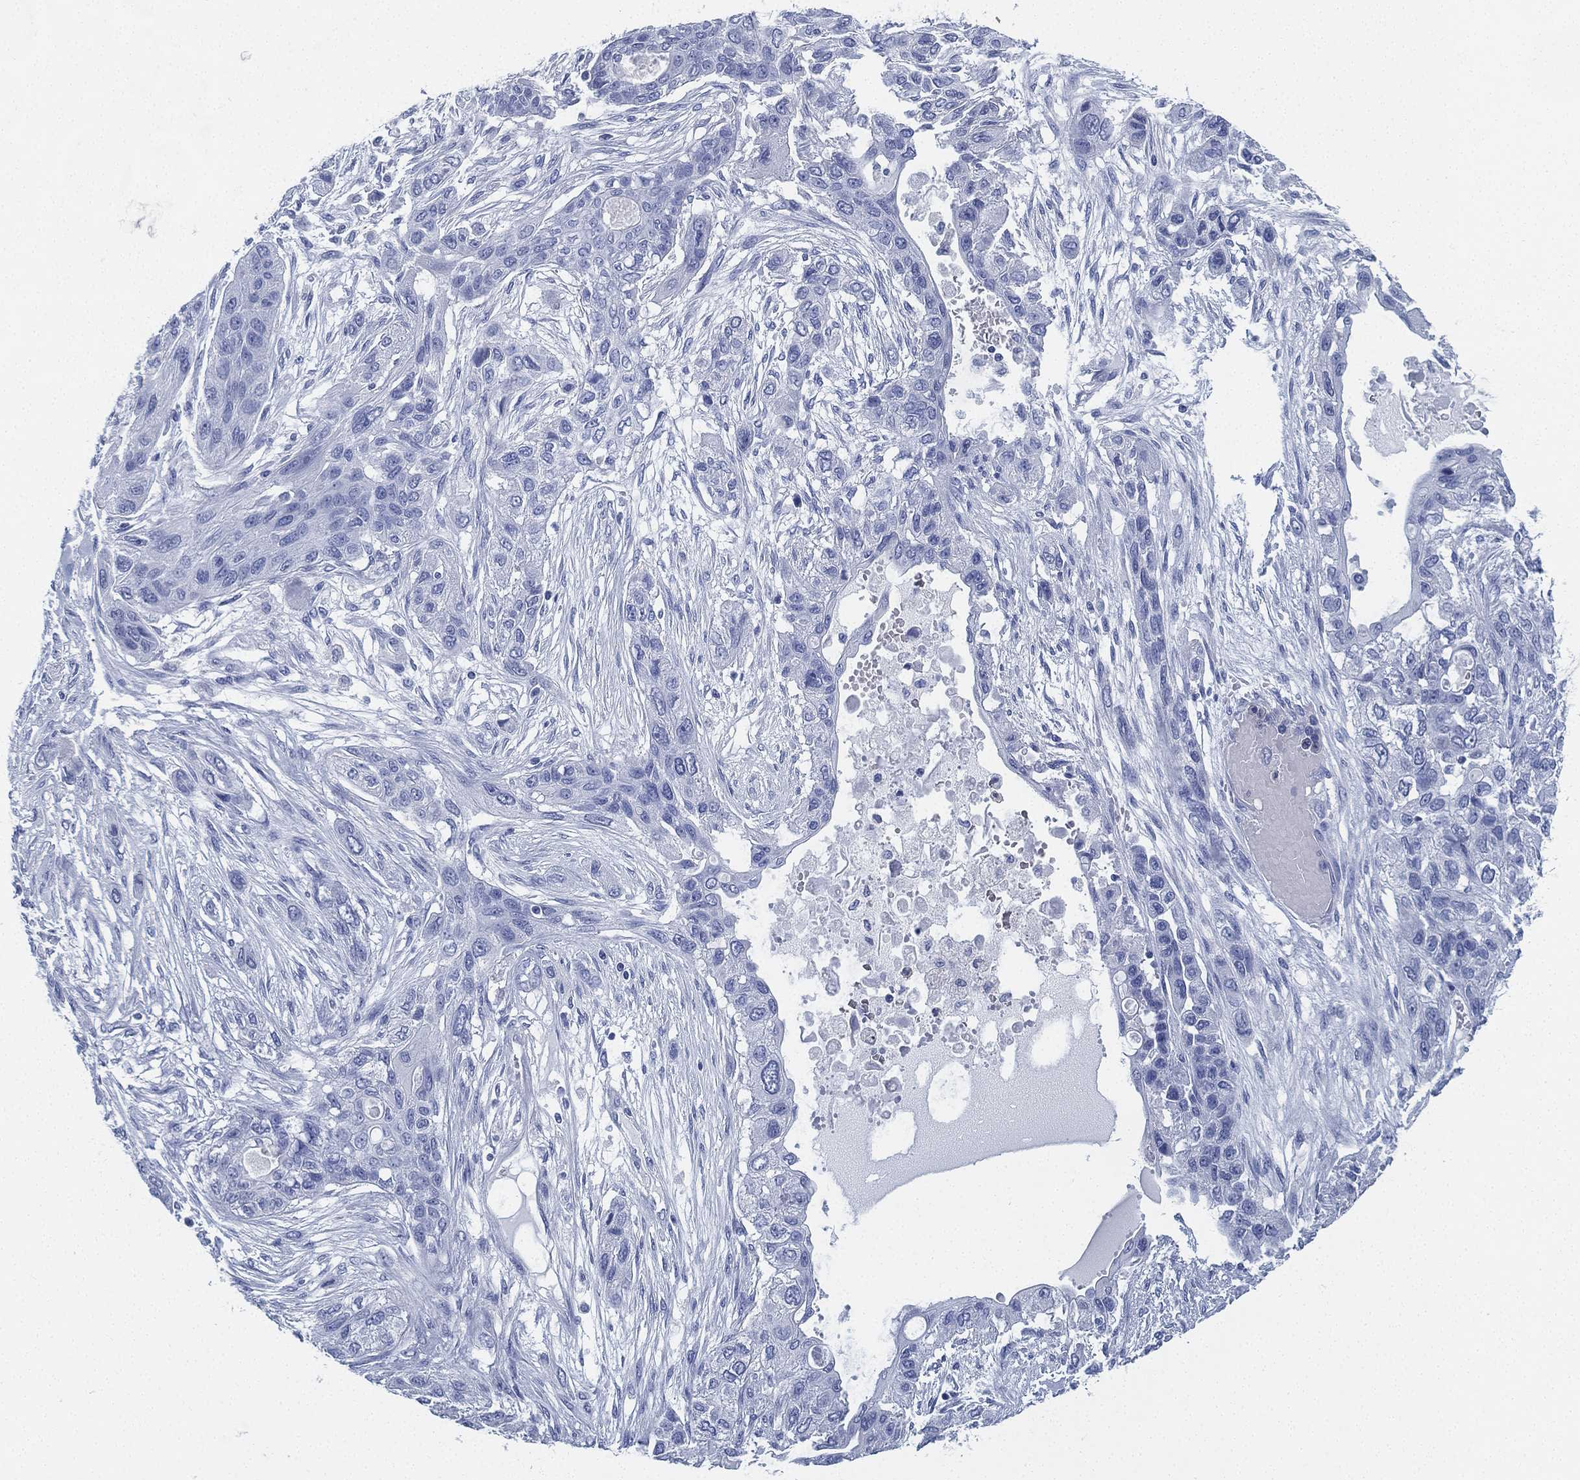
{"staining": {"intensity": "negative", "quantity": "none", "location": "none"}, "tissue": "lung cancer", "cell_type": "Tumor cells", "image_type": "cancer", "snomed": [{"axis": "morphology", "description": "Squamous cell carcinoma, NOS"}, {"axis": "topography", "description": "Lung"}], "caption": "This image is of lung cancer stained with immunohistochemistry to label a protein in brown with the nuclei are counter-stained blue. There is no staining in tumor cells.", "gene": "DEFB121", "patient": {"sex": "female", "age": 70}}